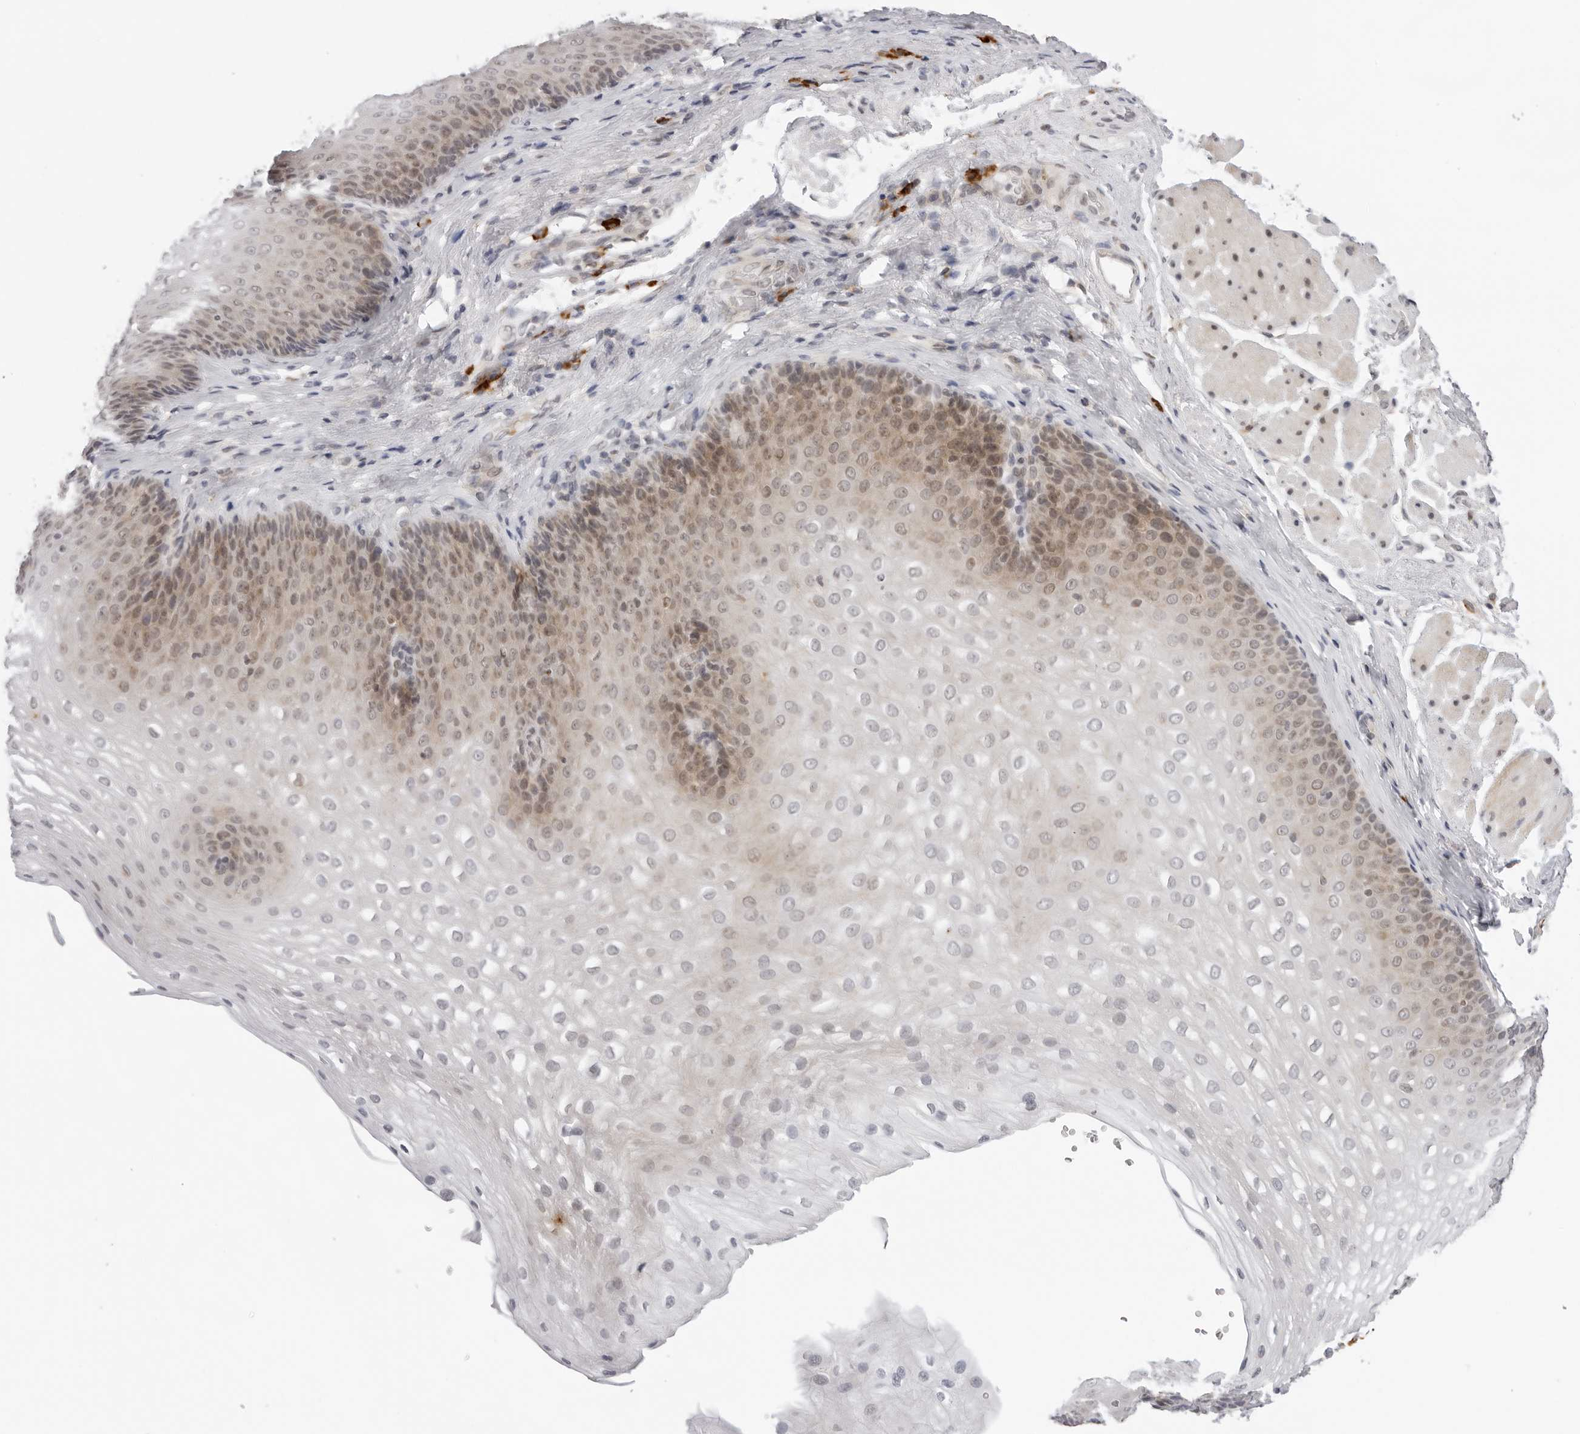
{"staining": {"intensity": "moderate", "quantity": "<25%", "location": "cytoplasmic/membranous"}, "tissue": "esophagus", "cell_type": "Squamous epithelial cells", "image_type": "normal", "snomed": [{"axis": "morphology", "description": "Normal tissue, NOS"}, {"axis": "topography", "description": "Esophagus"}], "caption": "Immunohistochemistry (IHC) (DAB) staining of benign human esophagus displays moderate cytoplasmic/membranous protein positivity in about <25% of squamous epithelial cells.", "gene": "IL17RA", "patient": {"sex": "female", "age": 66}}